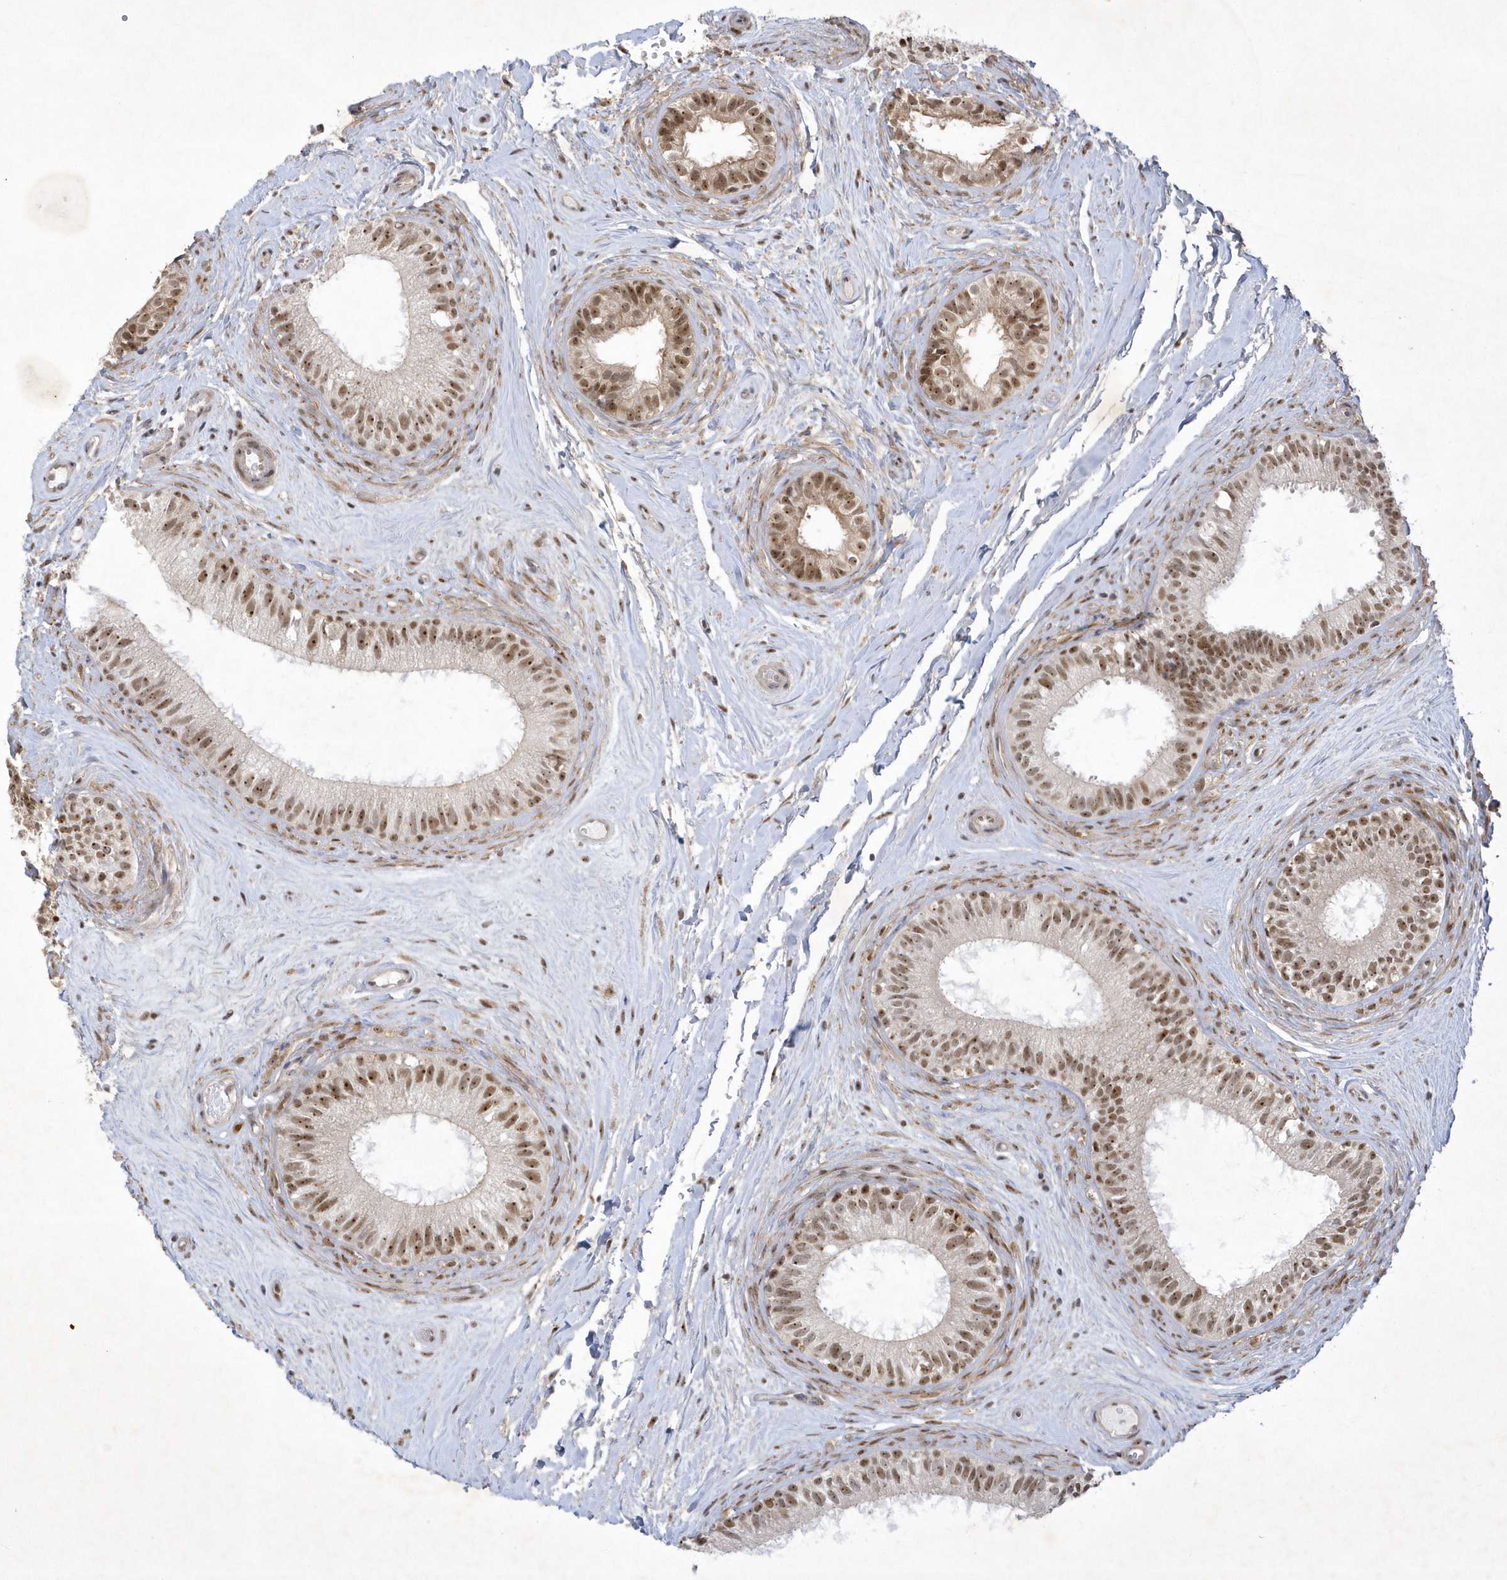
{"staining": {"intensity": "moderate", "quantity": ">75%", "location": "nuclear"}, "tissue": "epididymis", "cell_type": "Glandular cells", "image_type": "normal", "snomed": [{"axis": "morphology", "description": "Normal tissue, NOS"}, {"axis": "topography", "description": "Epididymis"}], "caption": "Protein staining demonstrates moderate nuclear expression in about >75% of glandular cells in unremarkable epididymis.", "gene": "NPM3", "patient": {"sex": "male", "age": 71}}